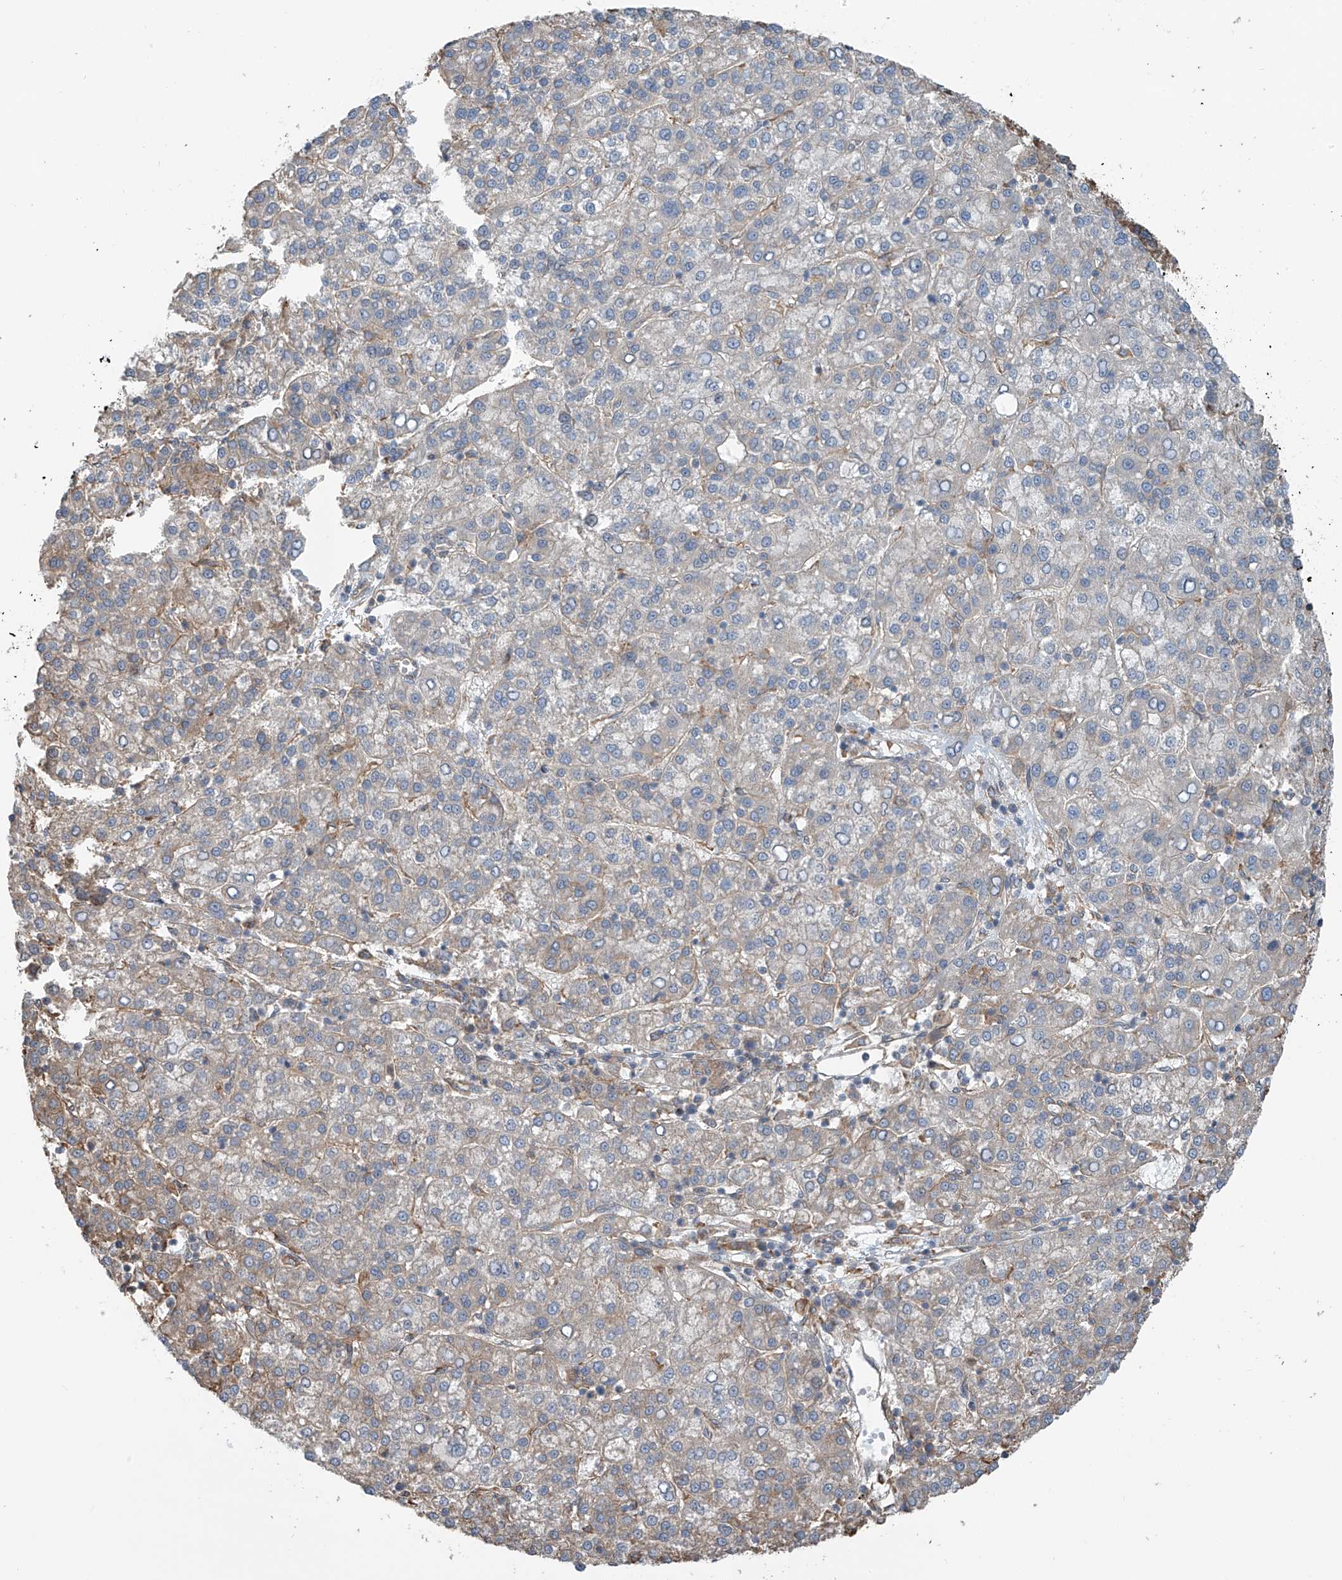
{"staining": {"intensity": "negative", "quantity": "none", "location": "none"}, "tissue": "liver cancer", "cell_type": "Tumor cells", "image_type": "cancer", "snomed": [{"axis": "morphology", "description": "Carcinoma, Hepatocellular, NOS"}, {"axis": "topography", "description": "Liver"}], "caption": "Micrograph shows no significant protein staining in tumor cells of hepatocellular carcinoma (liver). (Stains: DAB IHC with hematoxylin counter stain, Microscopy: brightfield microscopy at high magnification).", "gene": "ZNF189", "patient": {"sex": "female", "age": 58}}